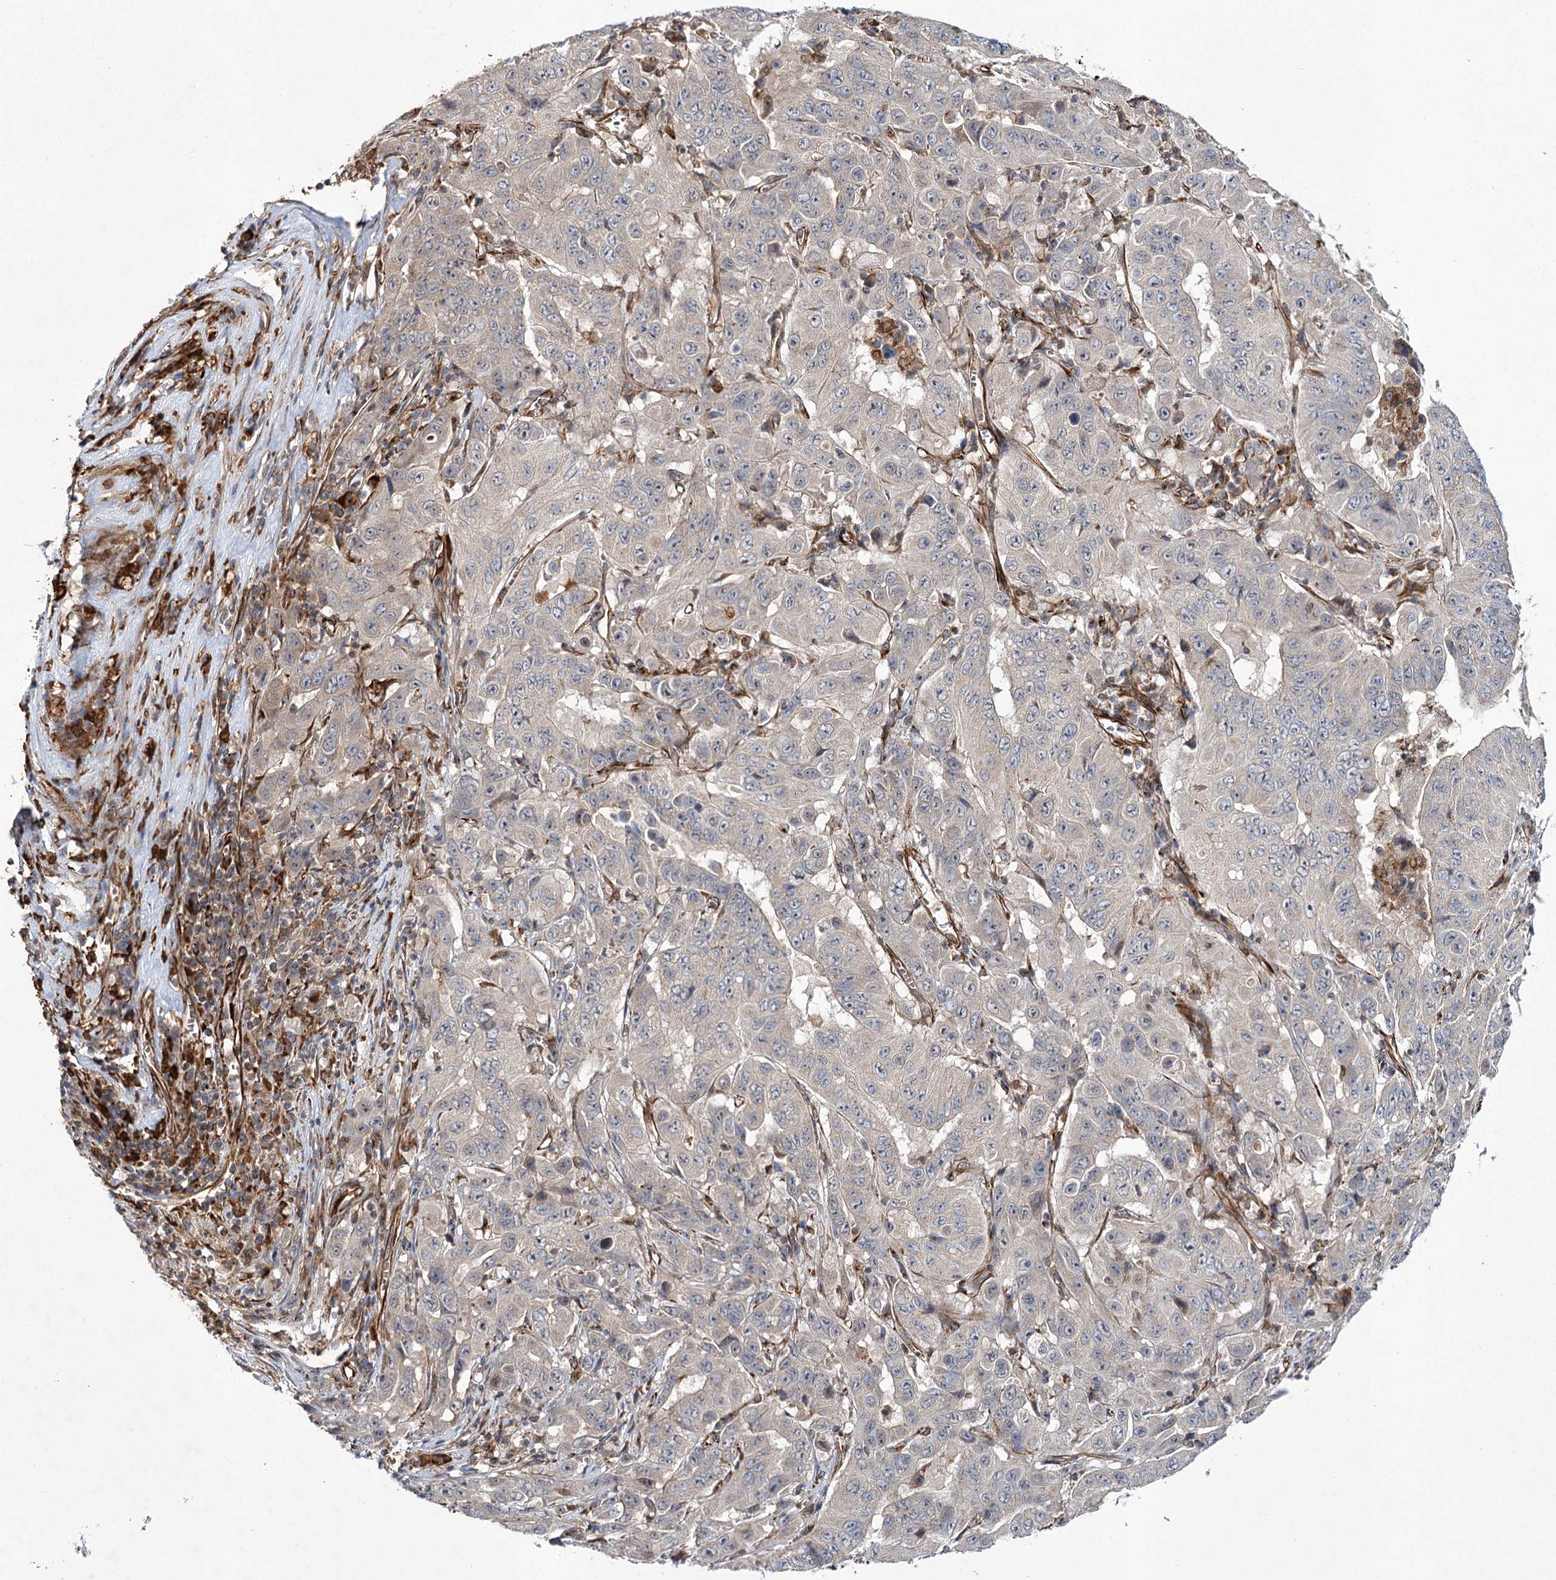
{"staining": {"intensity": "negative", "quantity": "none", "location": "none"}, "tissue": "pancreatic cancer", "cell_type": "Tumor cells", "image_type": "cancer", "snomed": [{"axis": "morphology", "description": "Adenocarcinoma, NOS"}, {"axis": "topography", "description": "Pancreas"}], "caption": "Immunohistochemistry (IHC) histopathology image of pancreatic cancer (adenocarcinoma) stained for a protein (brown), which displays no positivity in tumor cells.", "gene": "DPEP2", "patient": {"sex": "male", "age": 63}}